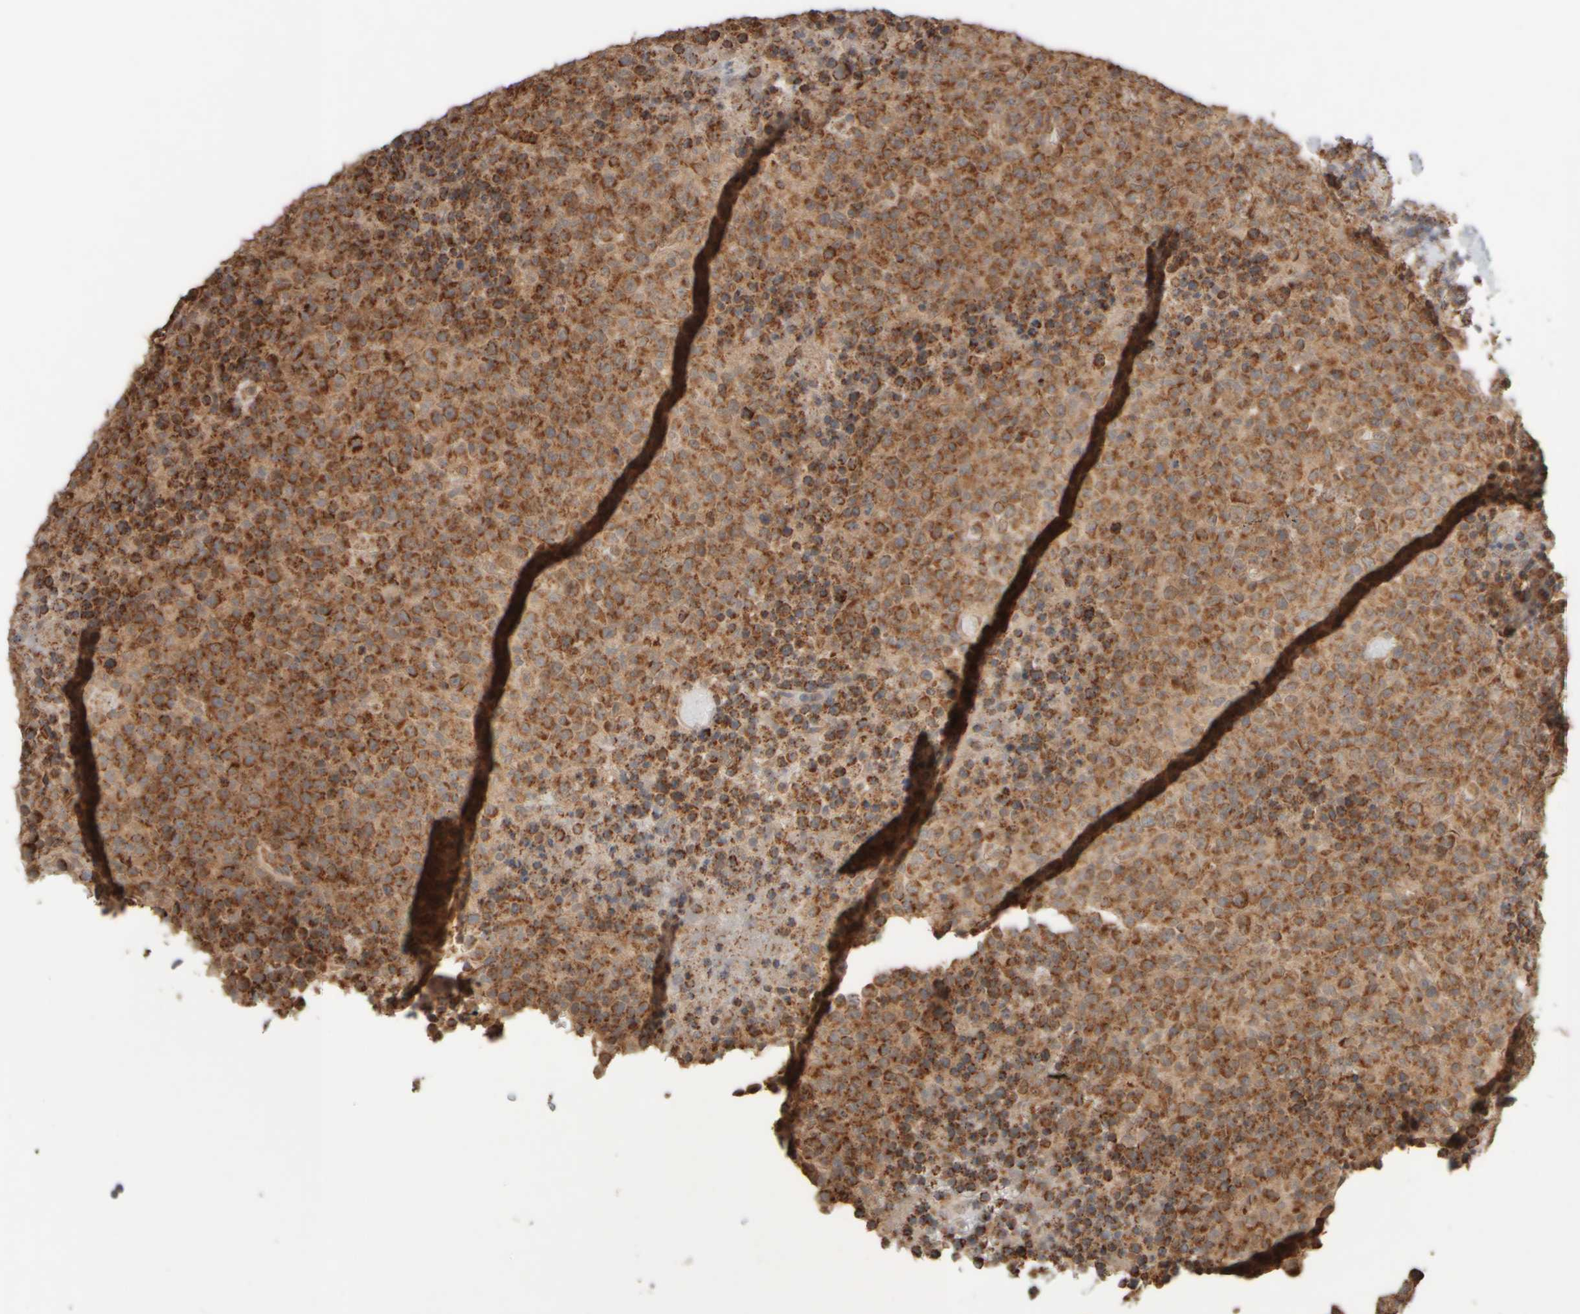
{"staining": {"intensity": "strong", "quantity": ">75%", "location": "cytoplasmic/membranous"}, "tissue": "lymphoma", "cell_type": "Tumor cells", "image_type": "cancer", "snomed": [{"axis": "morphology", "description": "Malignant lymphoma, non-Hodgkin's type, High grade"}, {"axis": "topography", "description": "Lymph node"}], "caption": "A micrograph showing strong cytoplasmic/membranous staining in approximately >75% of tumor cells in malignant lymphoma, non-Hodgkin's type (high-grade), as visualized by brown immunohistochemical staining.", "gene": "EIF2B3", "patient": {"sex": "male", "age": 13}}